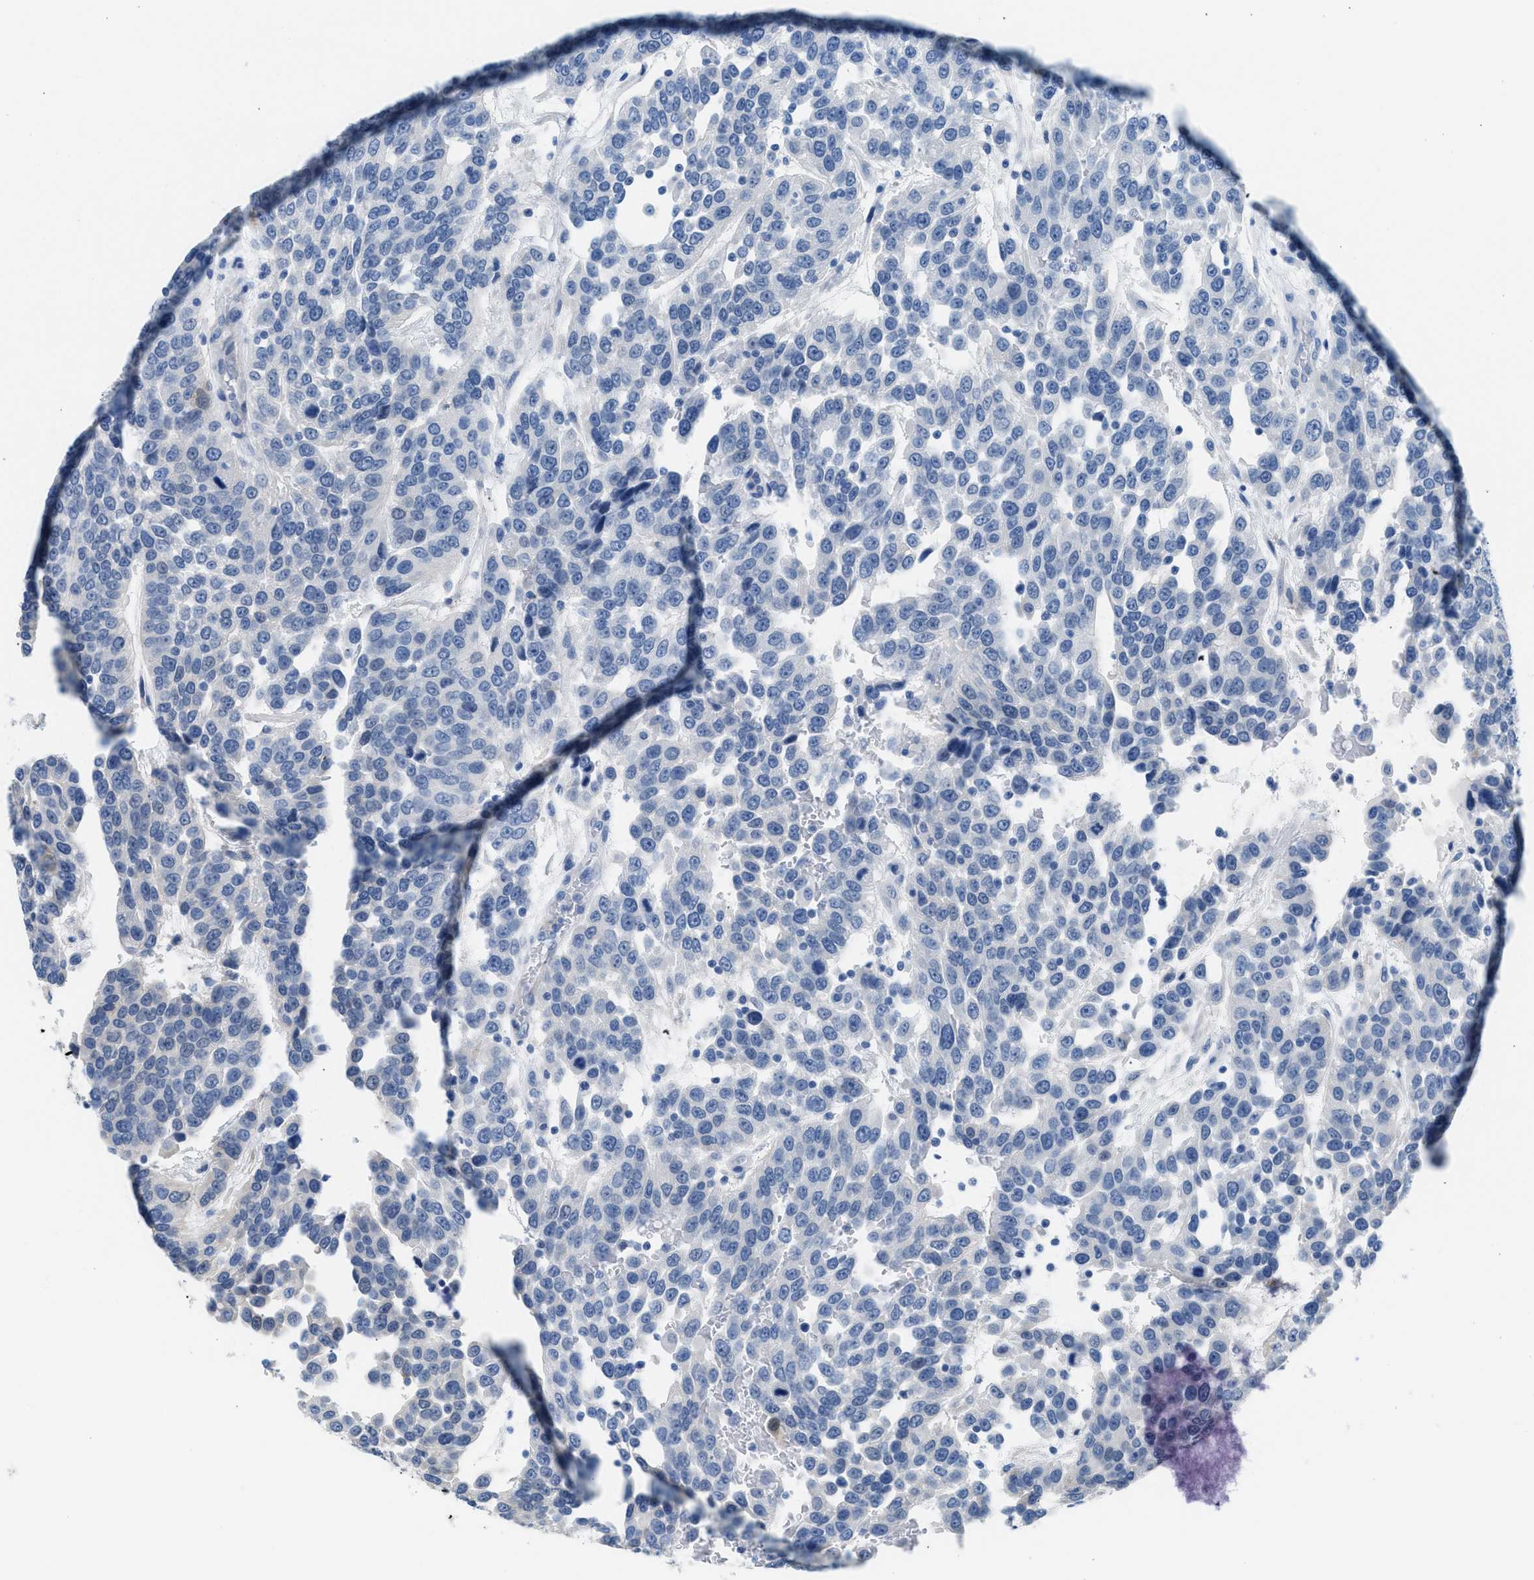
{"staining": {"intensity": "negative", "quantity": "none", "location": "none"}, "tissue": "urothelial cancer", "cell_type": "Tumor cells", "image_type": "cancer", "snomed": [{"axis": "morphology", "description": "Urothelial carcinoma, High grade"}, {"axis": "topography", "description": "Urinary bladder"}], "caption": "DAB immunohistochemical staining of high-grade urothelial carcinoma exhibits no significant staining in tumor cells.", "gene": "SPAM1", "patient": {"sex": "female", "age": 80}}